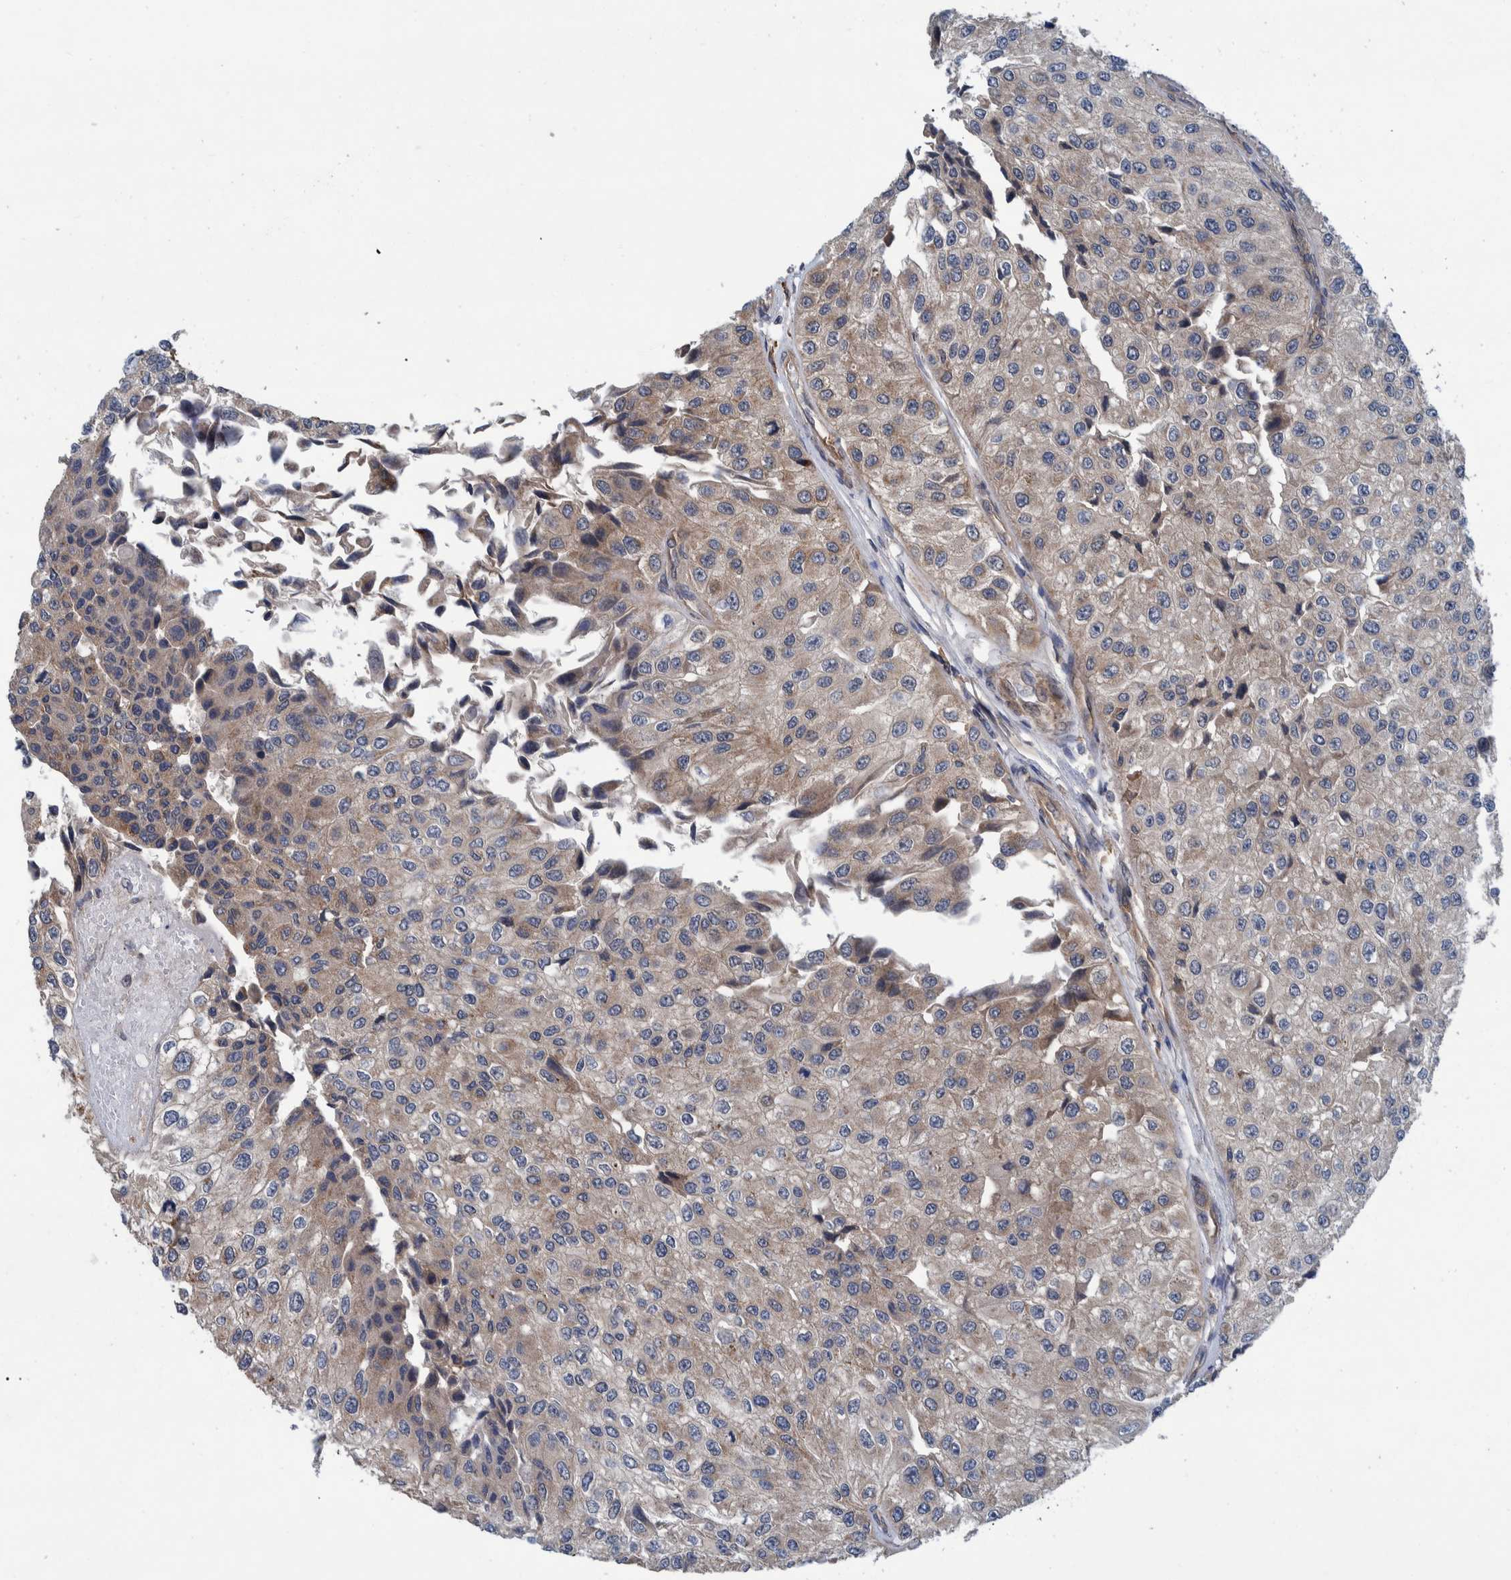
{"staining": {"intensity": "weak", "quantity": "<25%", "location": "cytoplasmic/membranous"}, "tissue": "urothelial cancer", "cell_type": "Tumor cells", "image_type": "cancer", "snomed": [{"axis": "morphology", "description": "Urothelial carcinoma, High grade"}, {"axis": "topography", "description": "Kidney"}, {"axis": "topography", "description": "Urinary bladder"}], "caption": "An image of urothelial carcinoma (high-grade) stained for a protein reveals no brown staining in tumor cells.", "gene": "MRPS7", "patient": {"sex": "male", "age": 77}}